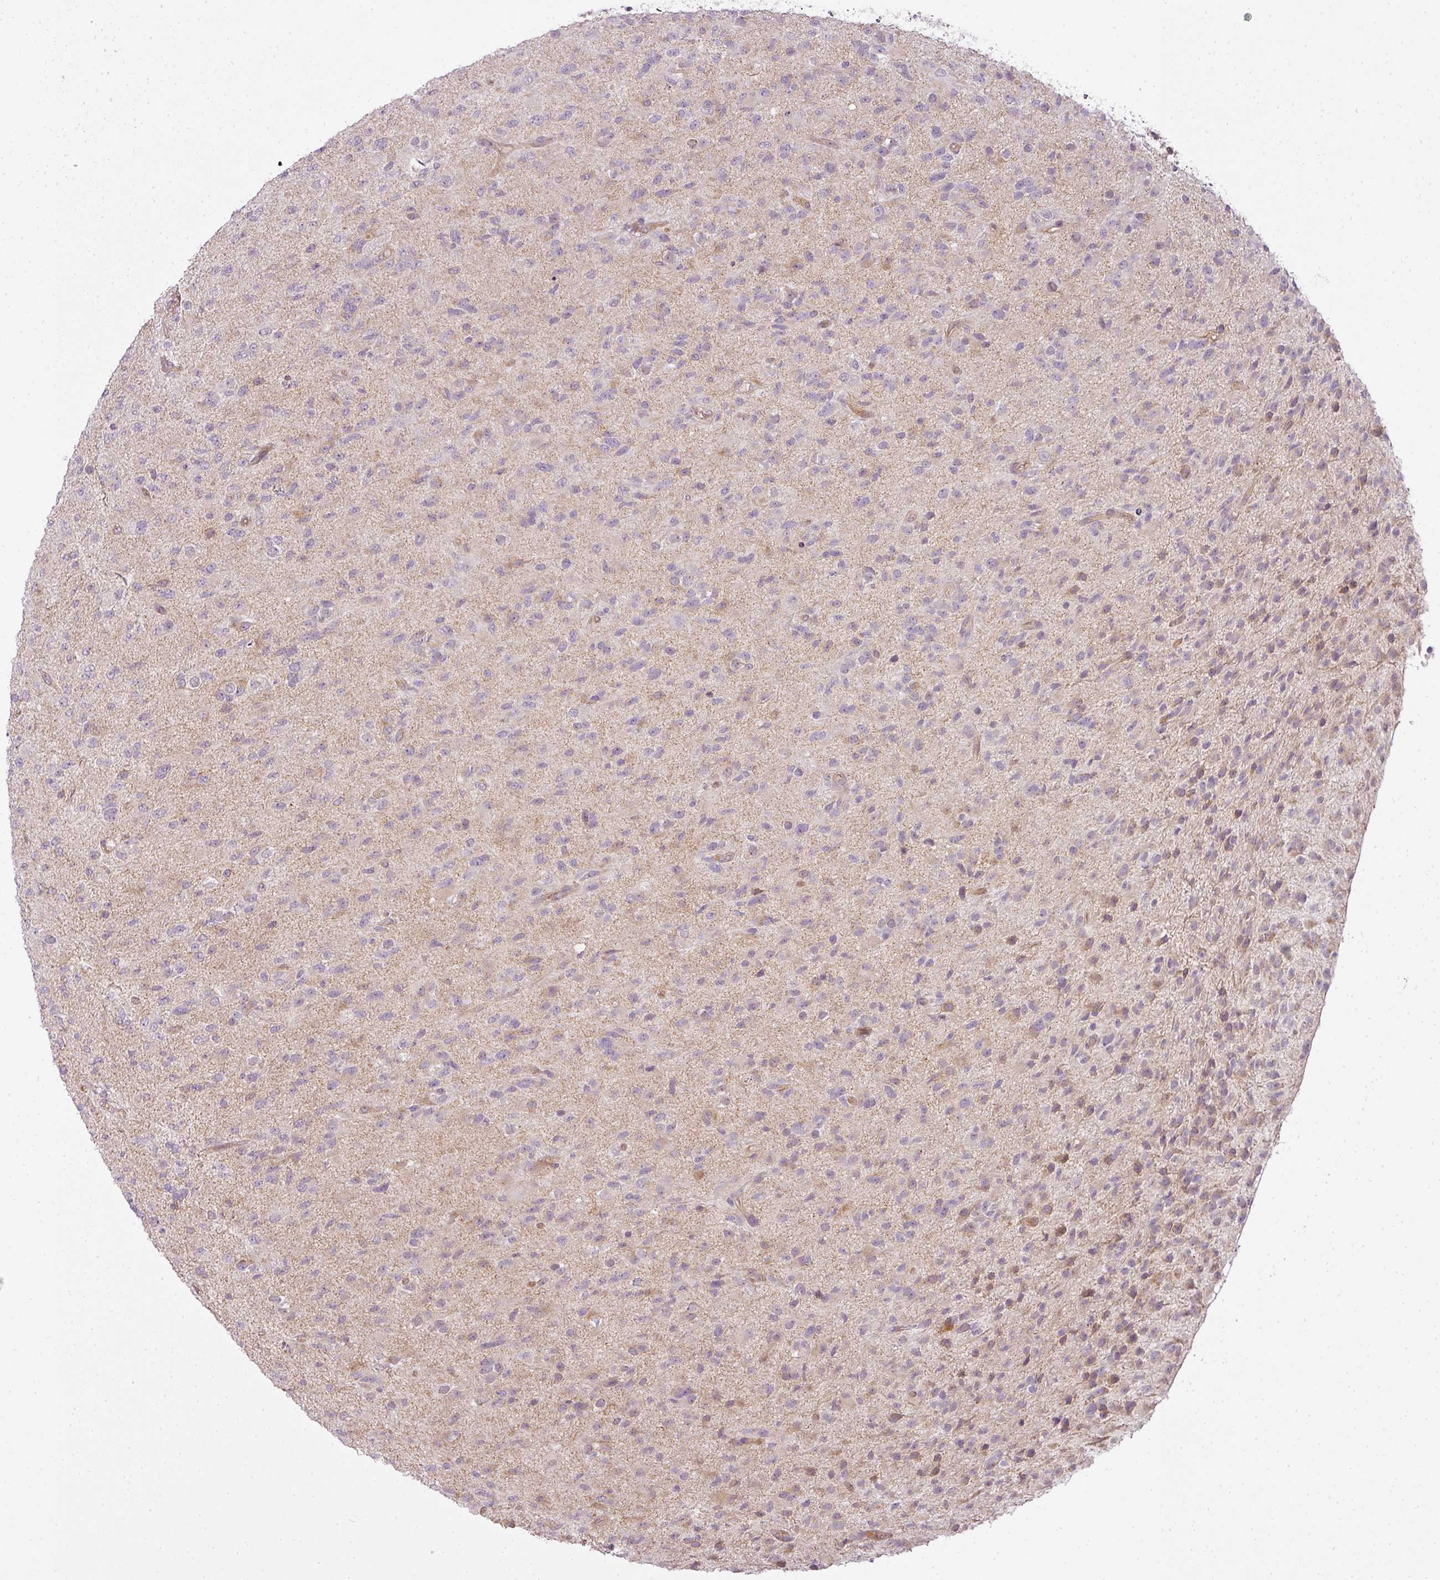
{"staining": {"intensity": "negative", "quantity": "none", "location": "none"}, "tissue": "glioma", "cell_type": "Tumor cells", "image_type": "cancer", "snomed": [{"axis": "morphology", "description": "Glioma, malignant, Low grade"}, {"axis": "topography", "description": "Brain"}], "caption": "Tumor cells are negative for brown protein staining in malignant glioma (low-grade).", "gene": "LY75", "patient": {"sex": "male", "age": 65}}